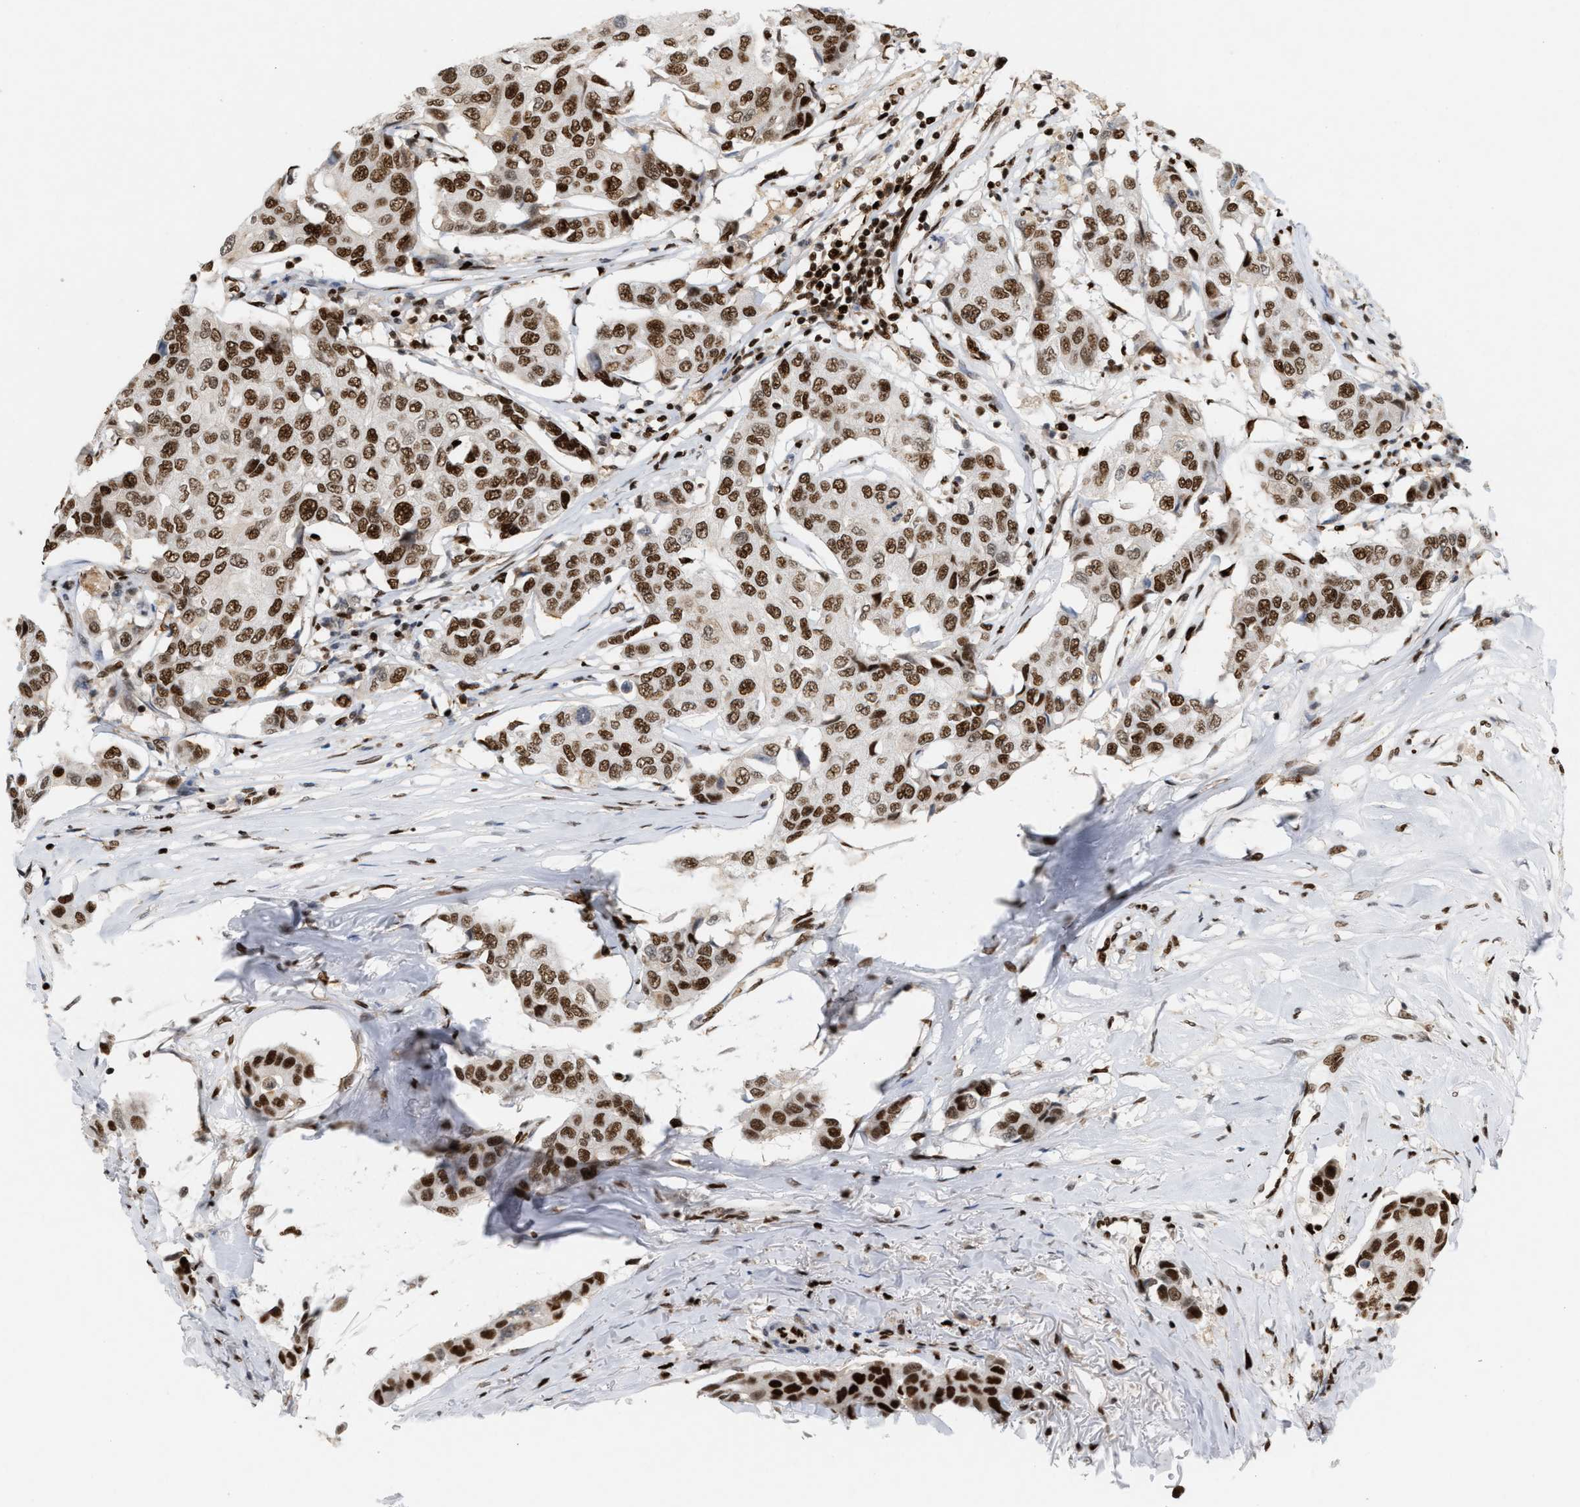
{"staining": {"intensity": "strong", "quantity": ">75%", "location": "nuclear"}, "tissue": "breast cancer", "cell_type": "Tumor cells", "image_type": "cancer", "snomed": [{"axis": "morphology", "description": "Duct carcinoma"}, {"axis": "topography", "description": "Breast"}], "caption": "Protein staining demonstrates strong nuclear expression in about >75% of tumor cells in intraductal carcinoma (breast).", "gene": "RNASEK-C17orf49", "patient": {"sex": "female", "age": 80}}